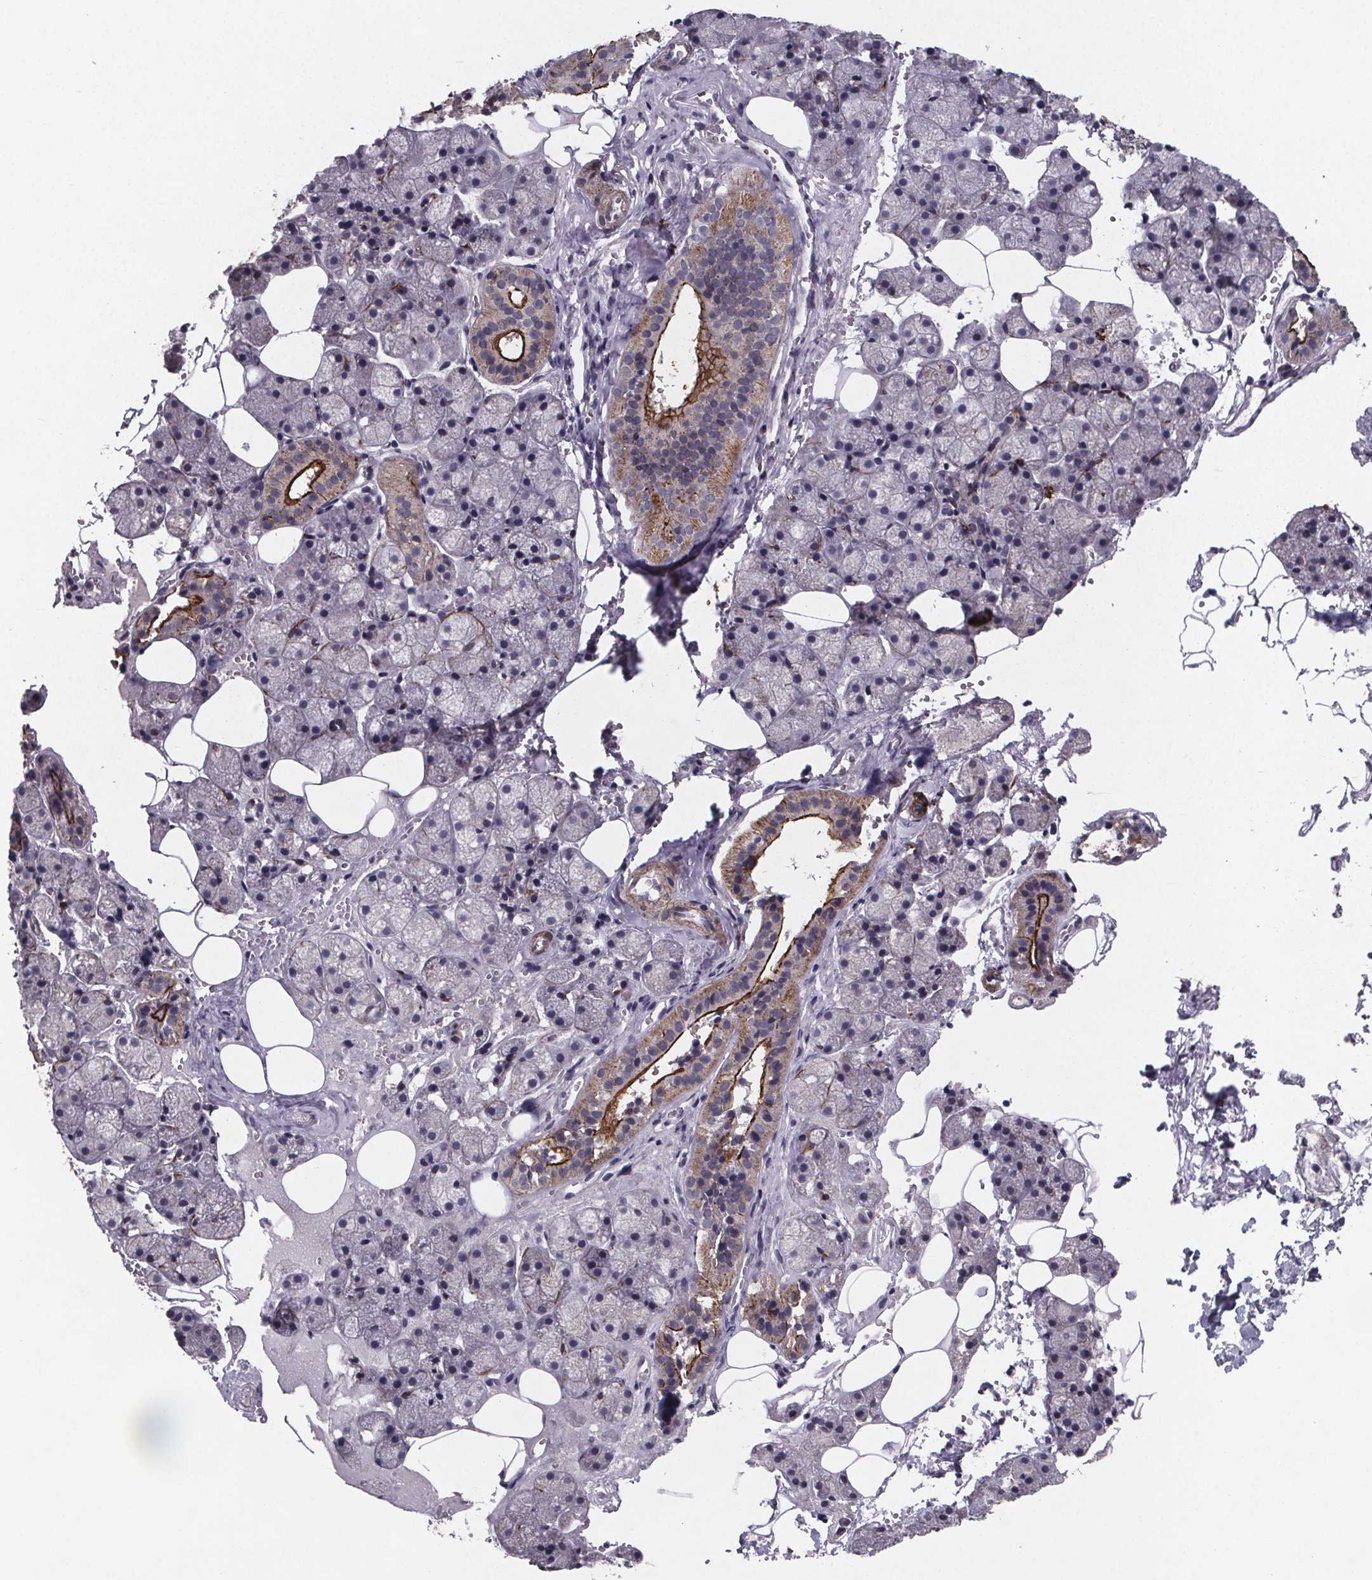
{"staining": {"intensity": "moderate", "quantity": "<25%", "location": "cytoplasmic/membranous"}, "tissue": "salivary gland", "cell_type": "Glandular cells", "image_type": "normal", "snomed": [{"axis": "morphology", "description": "Normal tissue, NOS"}, {"axis": "topography", "description": "Salivary gland"}], "caption": "DAB (3,3'-diaminobenzidine) immunohistochemical staining of benign salivary gland demonstrates moderate cytoplasmic/membranous protein staining in approximately <25% of glandular cells.", "gene": "PALLD", "patient": {"sex": "male", "age": 38}}